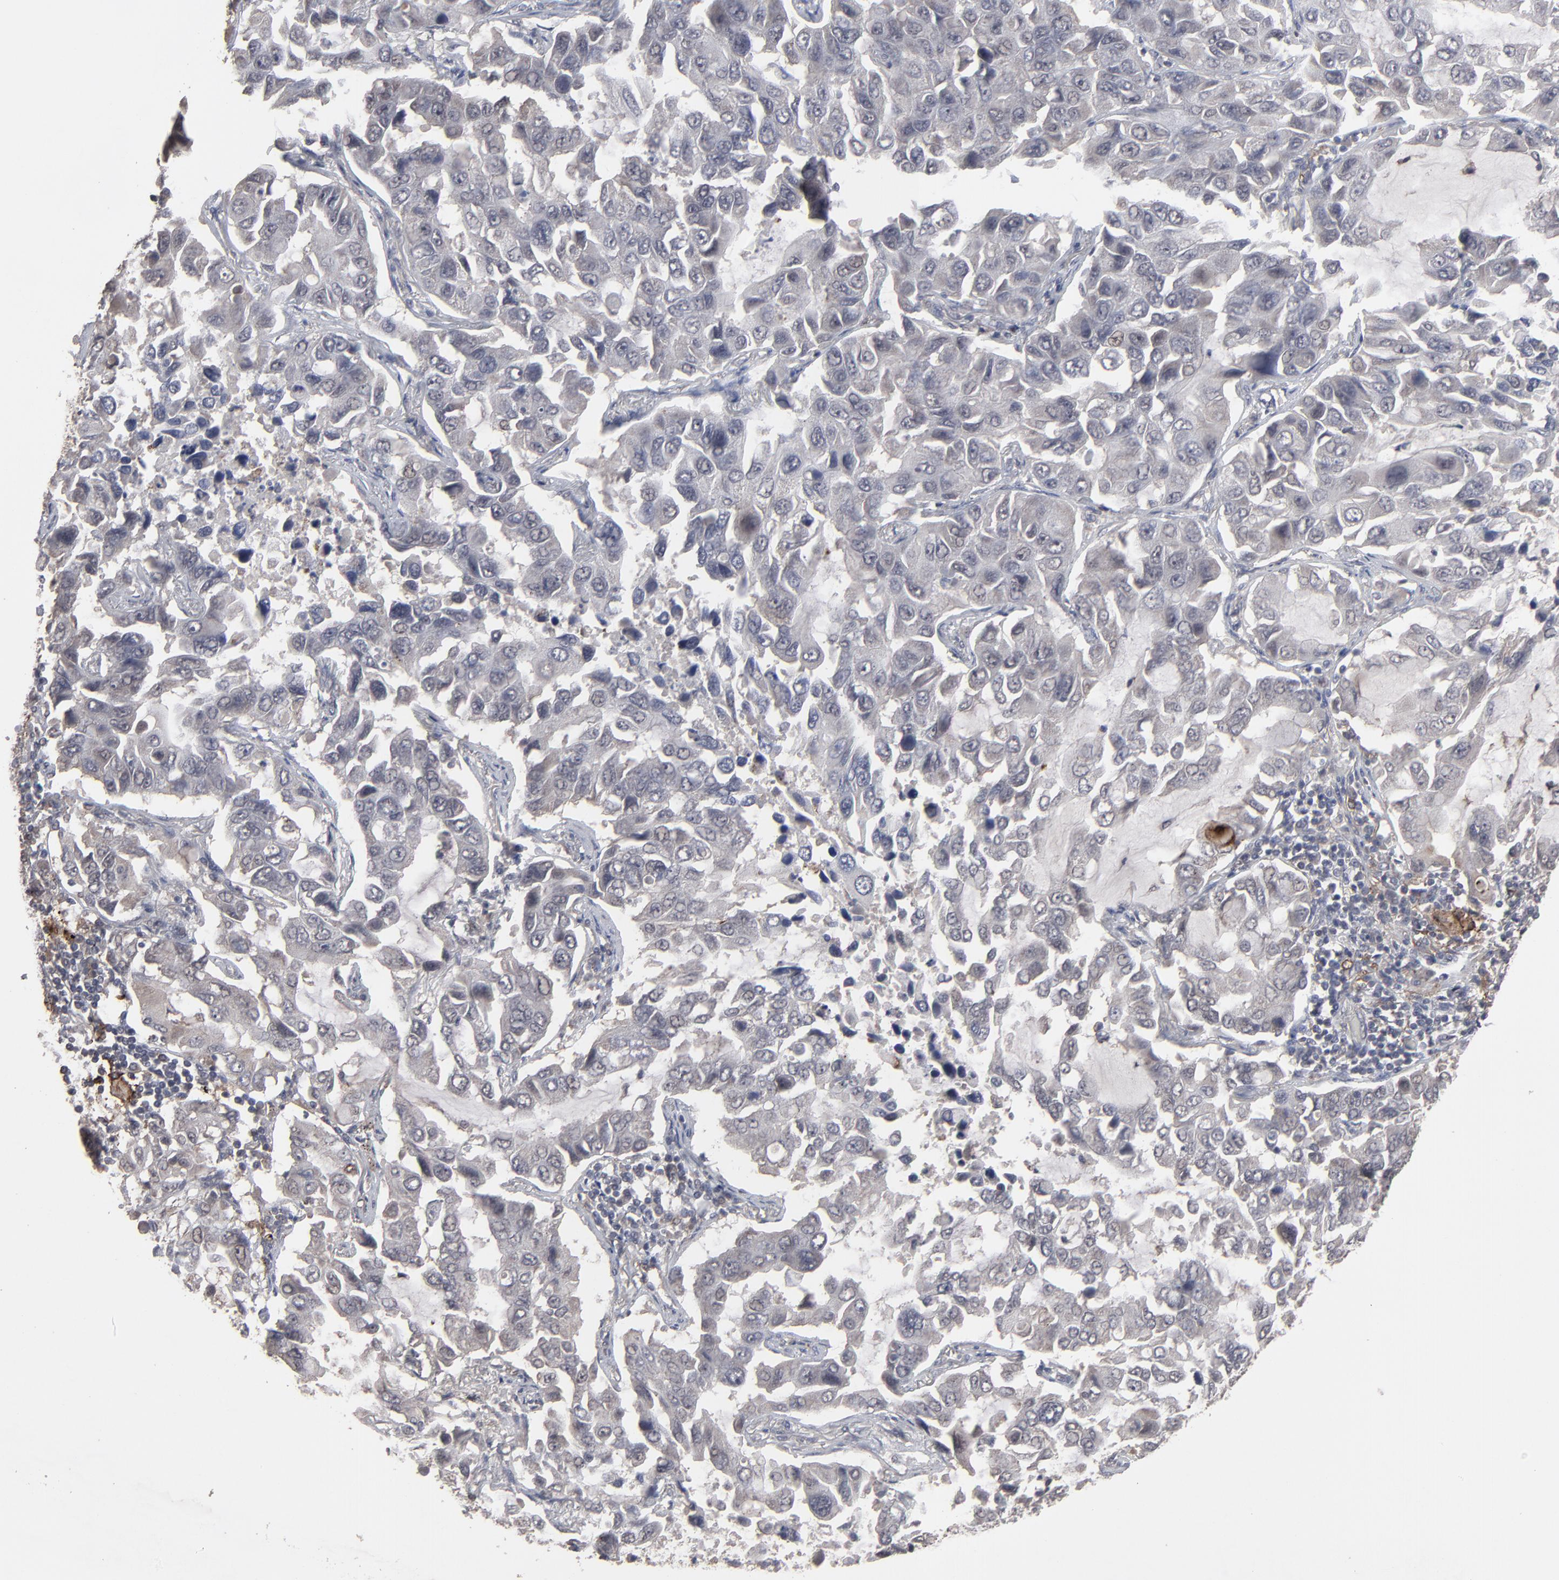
{"staining": {"intensity": "weak", "quantity": "25%-75%", "location": "cytoplasmic/membranous"}, "tissue": "lung cancer", "cell_type": "Tumor cells", "image_type": "cancer", "snomed": [{"axis": "morphology", "description": "Adenocarcinoma, NOS"}, {"axis": "topography", "description": "Lung"}], "caption": "Weak cytoplasmic/membranous staining for a protein is appreciated in about 25%-75% of tumor cells of lung cancer using immunohistochemistry (IHC).", "gene": "SLC22A17", "patient": {"sex": "male", "age": 64}}